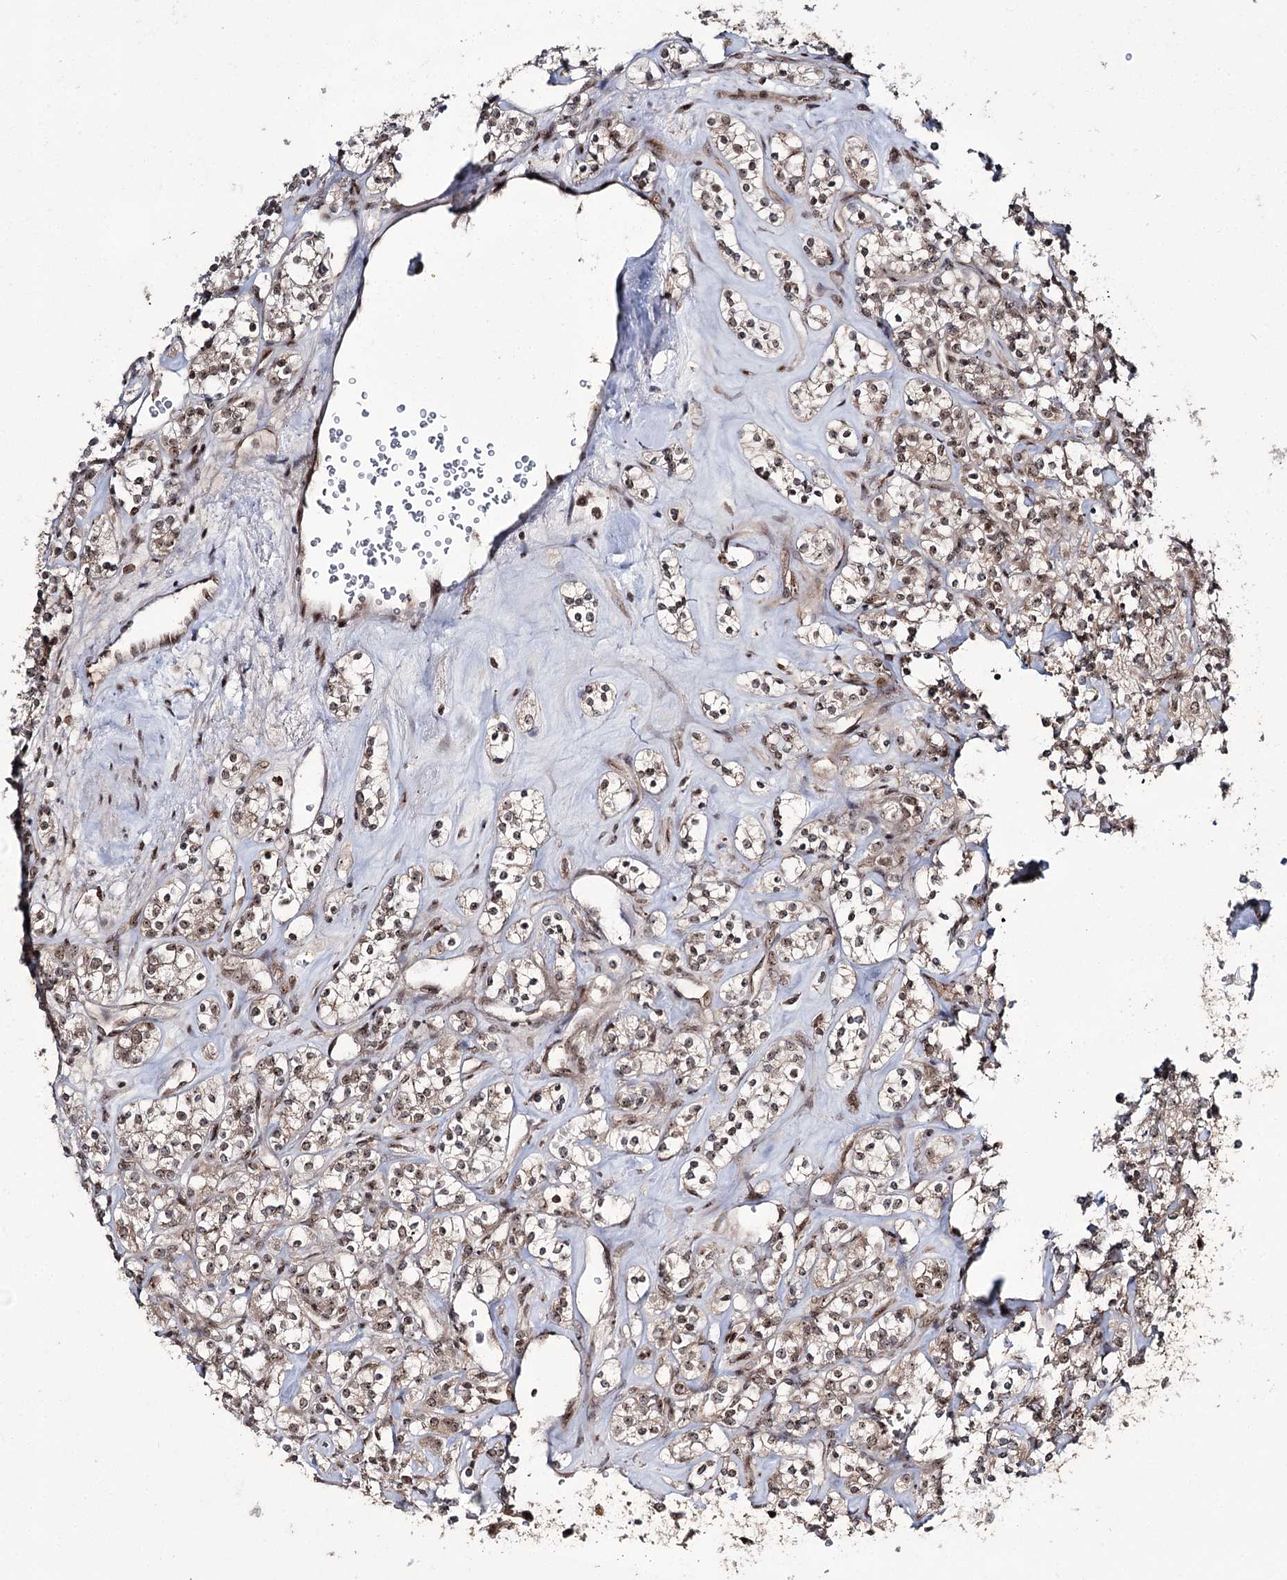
{"staining": {"intensity": "moderate", "quantity": ">75%", "location": "nuclear"}, "tissue": "renal cancer", "cell_type": "Tumor cells", "image_type": "cancer", "snomed": [{"axis": "morphology", "description": "Adenocarcinoma, NOS"}, {"axis": "topography", "description": "Kidney"}], "caption": "Protein expression analysis of renal cancer exhibits moderate nuclear staining in about >75% of tumor cells.", "gene": "ERCC3", "patient": {"sex": "male", "age": 77}}